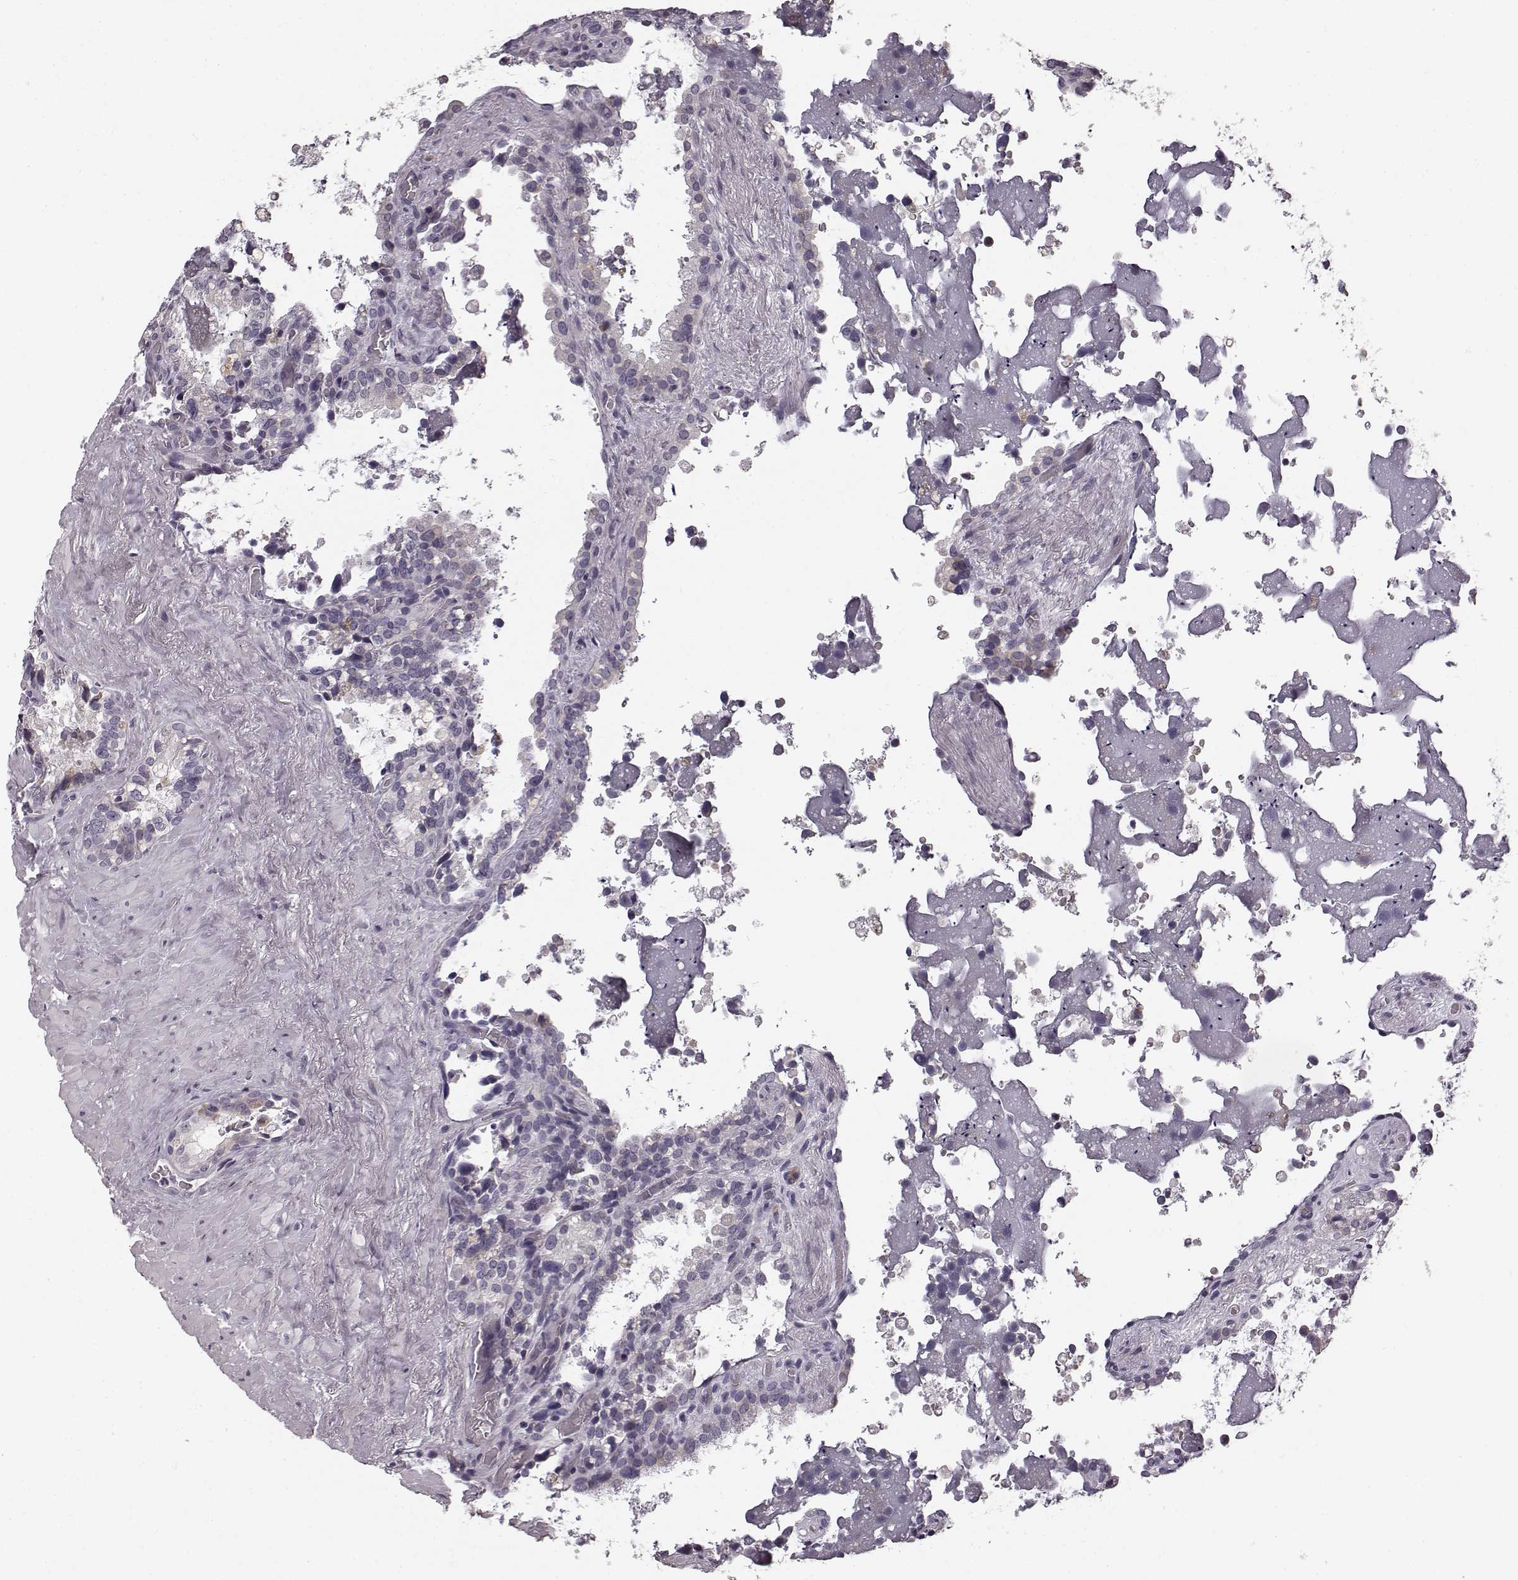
{"staining": {"intensity": "negative", "quantity": "none", "location": "none"}, "tissue": "seminal vesicle", "cell_type": "Glandular cells", "image_type": "normal", "snomed": [{"axis": "morphology", "description": "Normal tissue, NOS"}, {"axis": "topography", "description": "Seminal veicle"}], "caption": "This is a histopathology image of IHC staining of normal seminal vesicle, which shows no expression in glandular cells.", "gene": "FAM234B", "patient": {"sex": "male", "age": 71}}